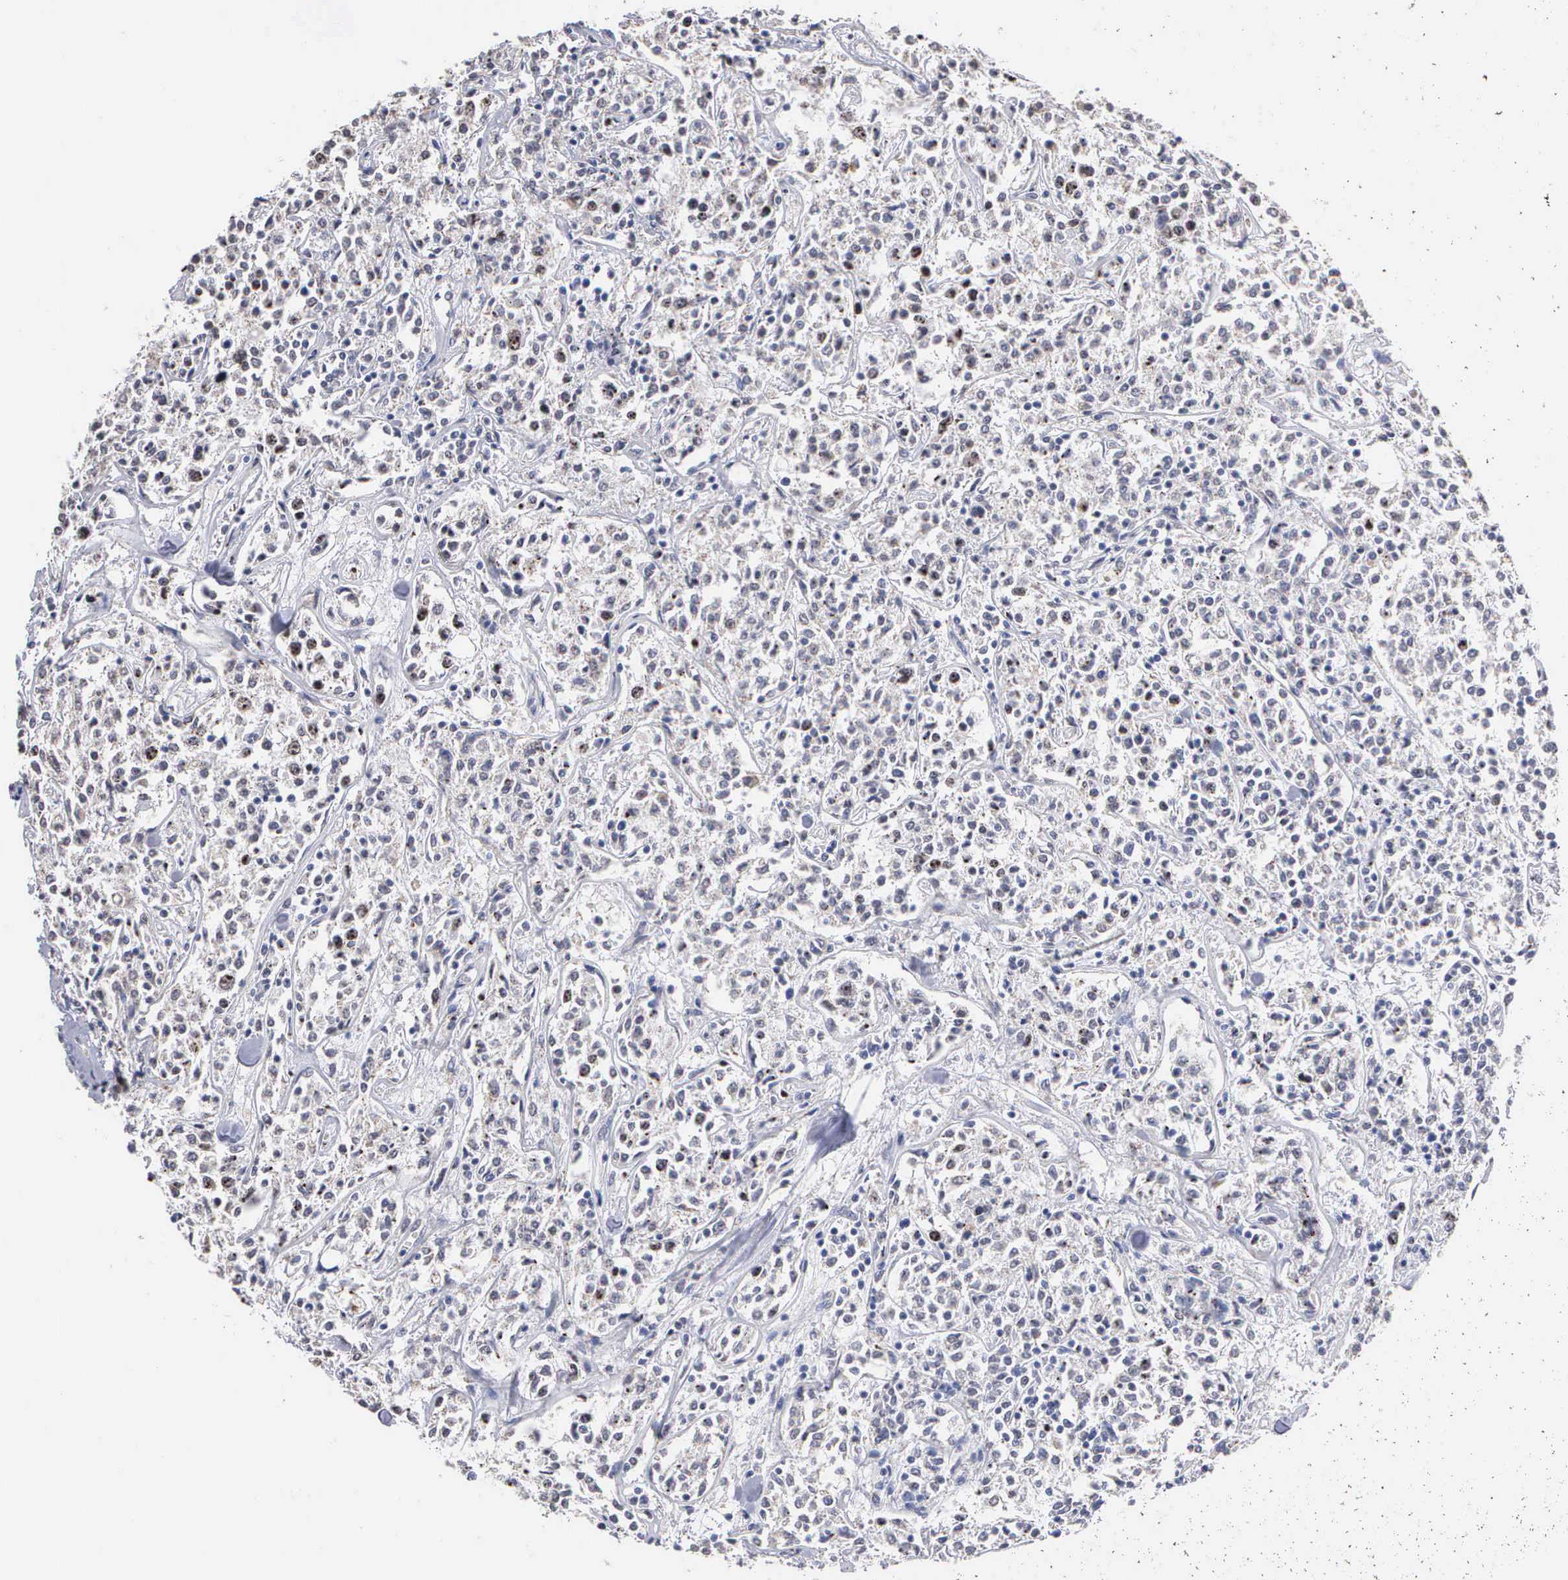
{"staining": {"intensity": "negative", "quantity": "none", "location": "none"}, "tissue": "lymphoma", "cell_type": "Tumor cells", "image_type": "cancer", "snomed": [{"axis": "morphology", "description": "Malignant lymphoma, non-Hodgkin's type, Low grade"}, {"axis": "topography", "description": "Small intestine"}], "caption": "DAB (3,3'-diaminobenzidine) immunohistochemical staining of human lymphoma displays no significant positivity in tumor cells. The staining was performed using DAB to visualize the protein expression in brown, while the nuclei were stained in blue with hematoxylin (Magnification: 20x).", "gene": "KDM6A", "patient": {"sex": "female", "age": 59}}